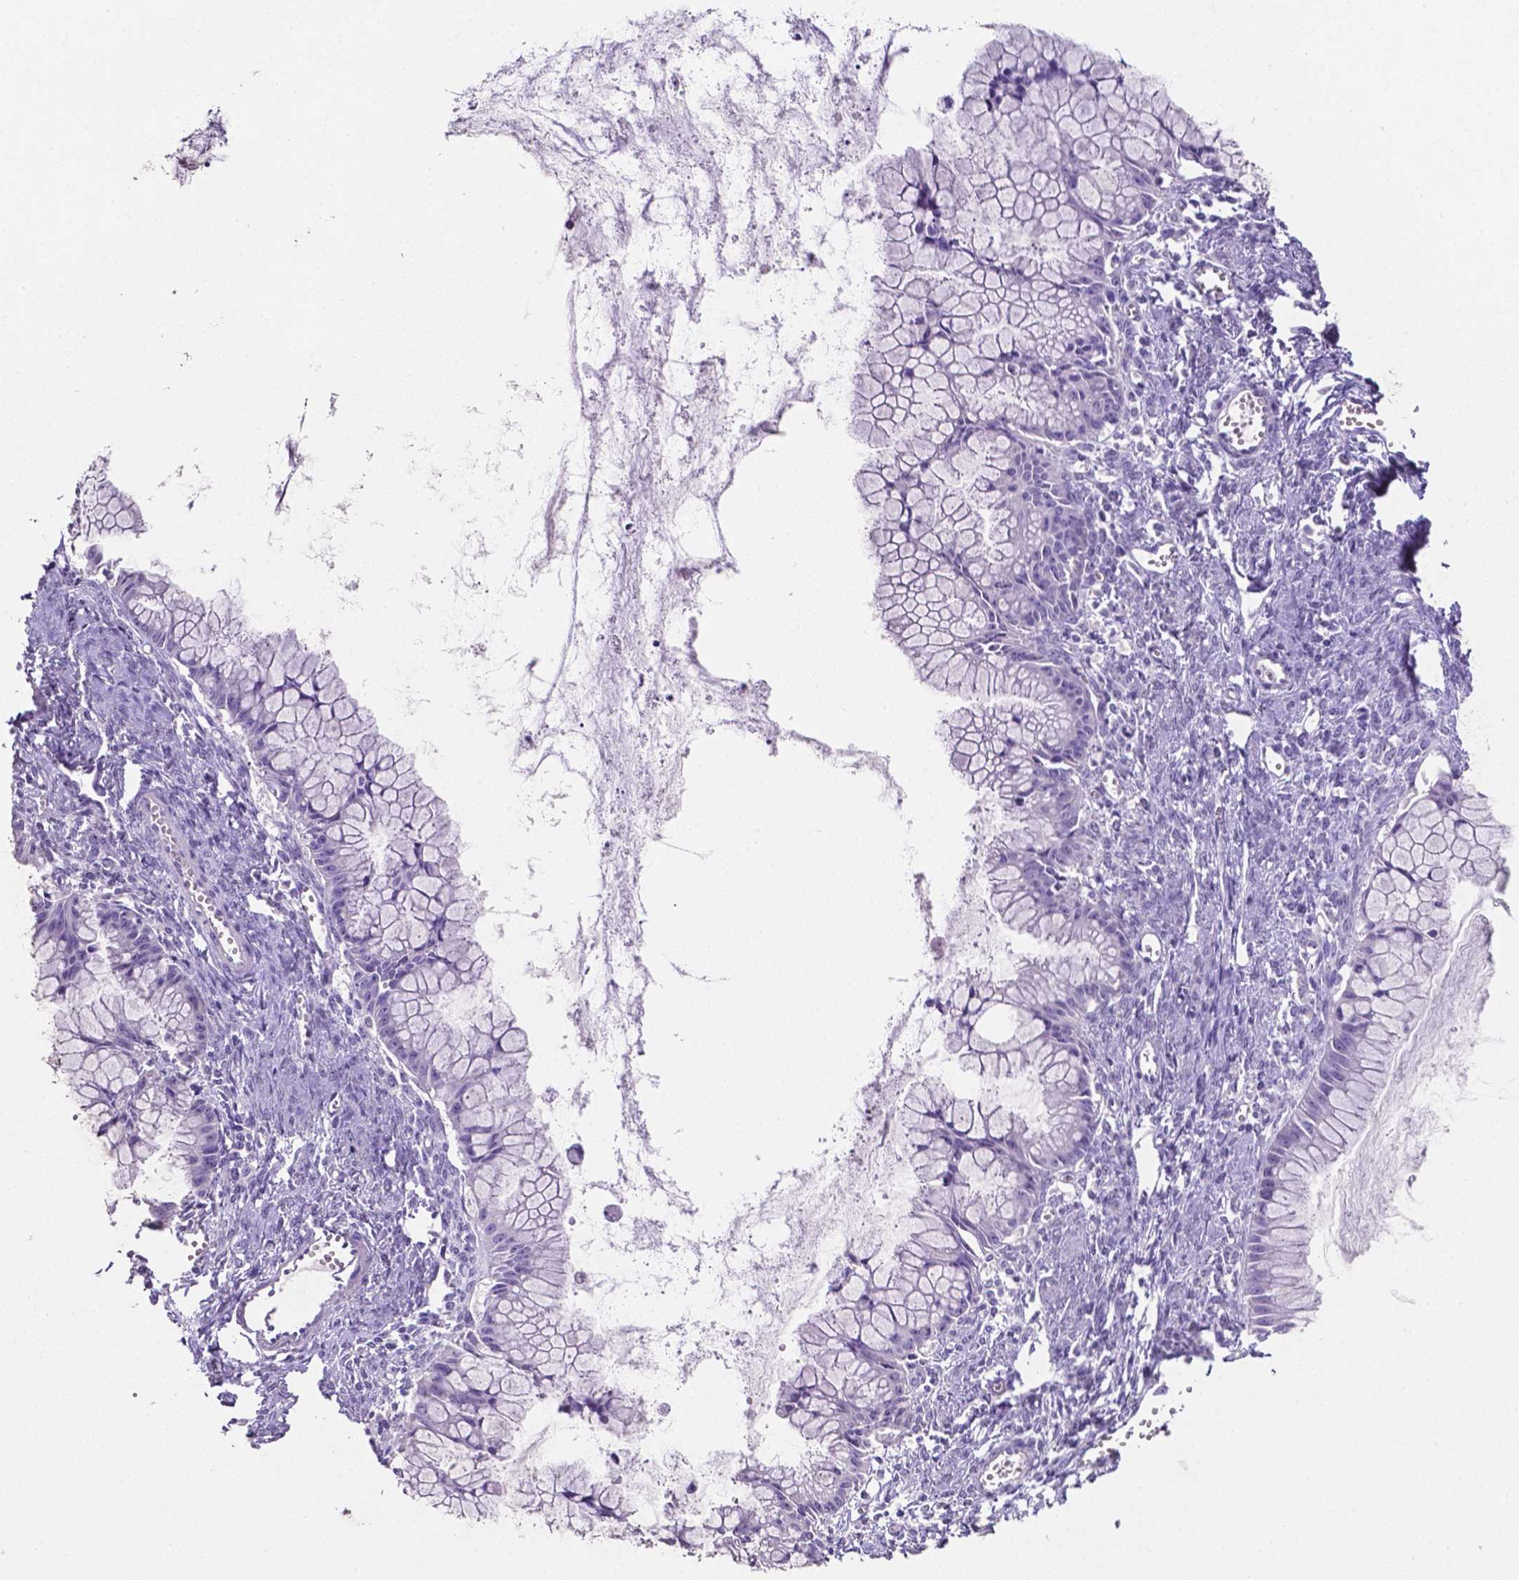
{"staining": {"intensity": "negative", "quantity": "none", "location": "none"}, "tissue": "ovarian cancer", "cell_type": "Tumor cells", "image_type": "cancer", "snomed": [{"axis": "morphology", "description": "Cystadenocarcinoma, mucinous, NOS"}, {"axis": "topography", "description": "Ovary"}], "caption": "A high-resolution photomicrograph shows IHC staining of ovarian mucinous cystadenocarcinoma, which demonstrates no significant expression in tumor cells.", "gene": "SLC22A2", "patient": {"sex": "female", "age": 41}}